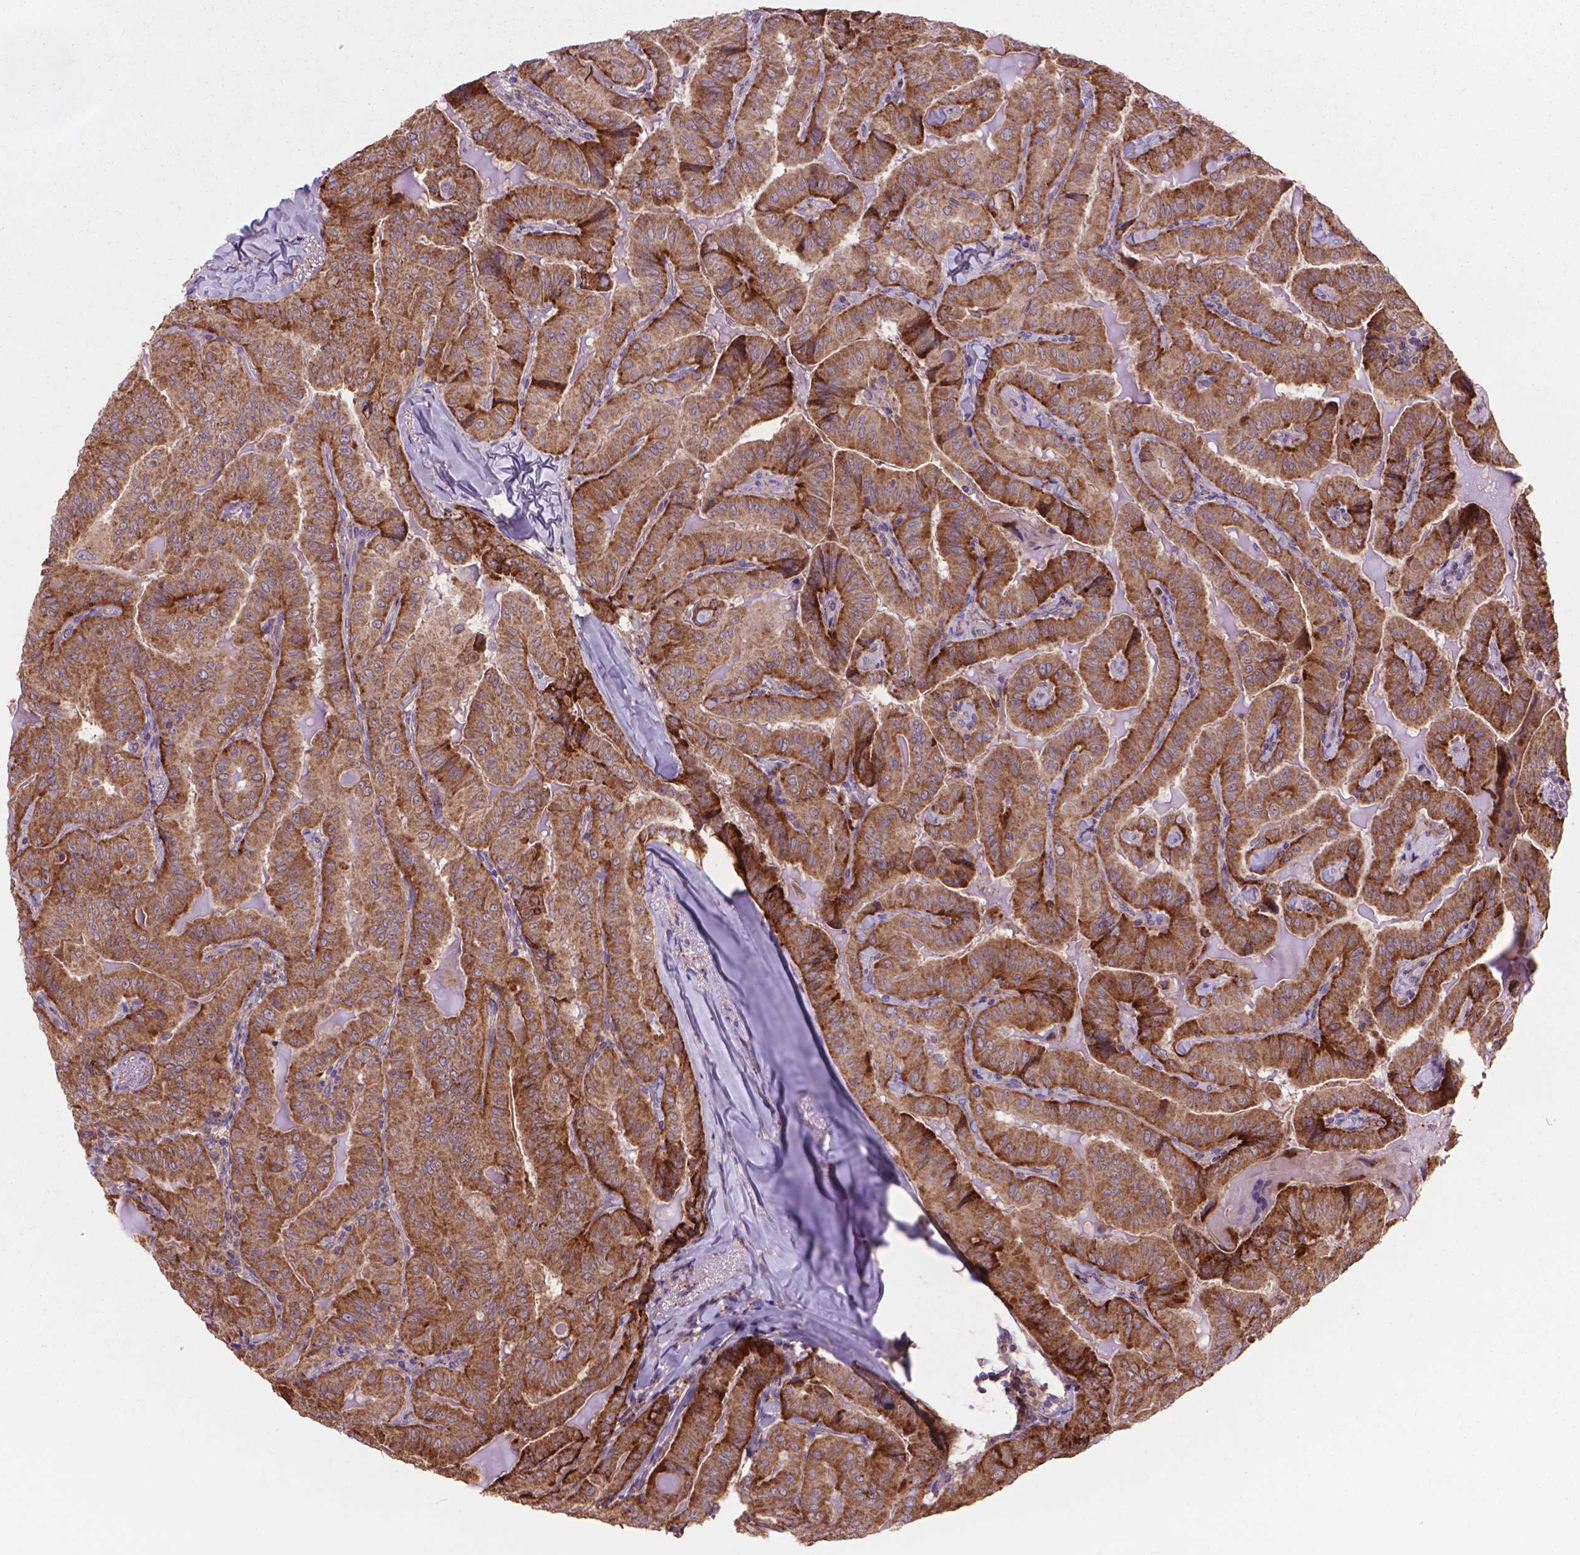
{"staining": {"intensity": "strong", "quantity": ">75%", "location": "cytoplasmic/membranous"}, "tissue": "thyroid cancer", "cell_type": "Tumor cells", "image_type": "cancer", "snomed": [{"axis": "morphology", "description": "Papillary adenocarcinoma, NOS"}, {"axis": "topography", "description": "Thyroid gland"}], "caption": "Thyroid papillary adenocarcinoma tissue reveals strong cytoplasmic/membranous positivity in approximately >75% of tumor cells, visualized by immunohistochemistry.", "gene": "GLB1", "patient": {"sex": "female", "age": 68}}